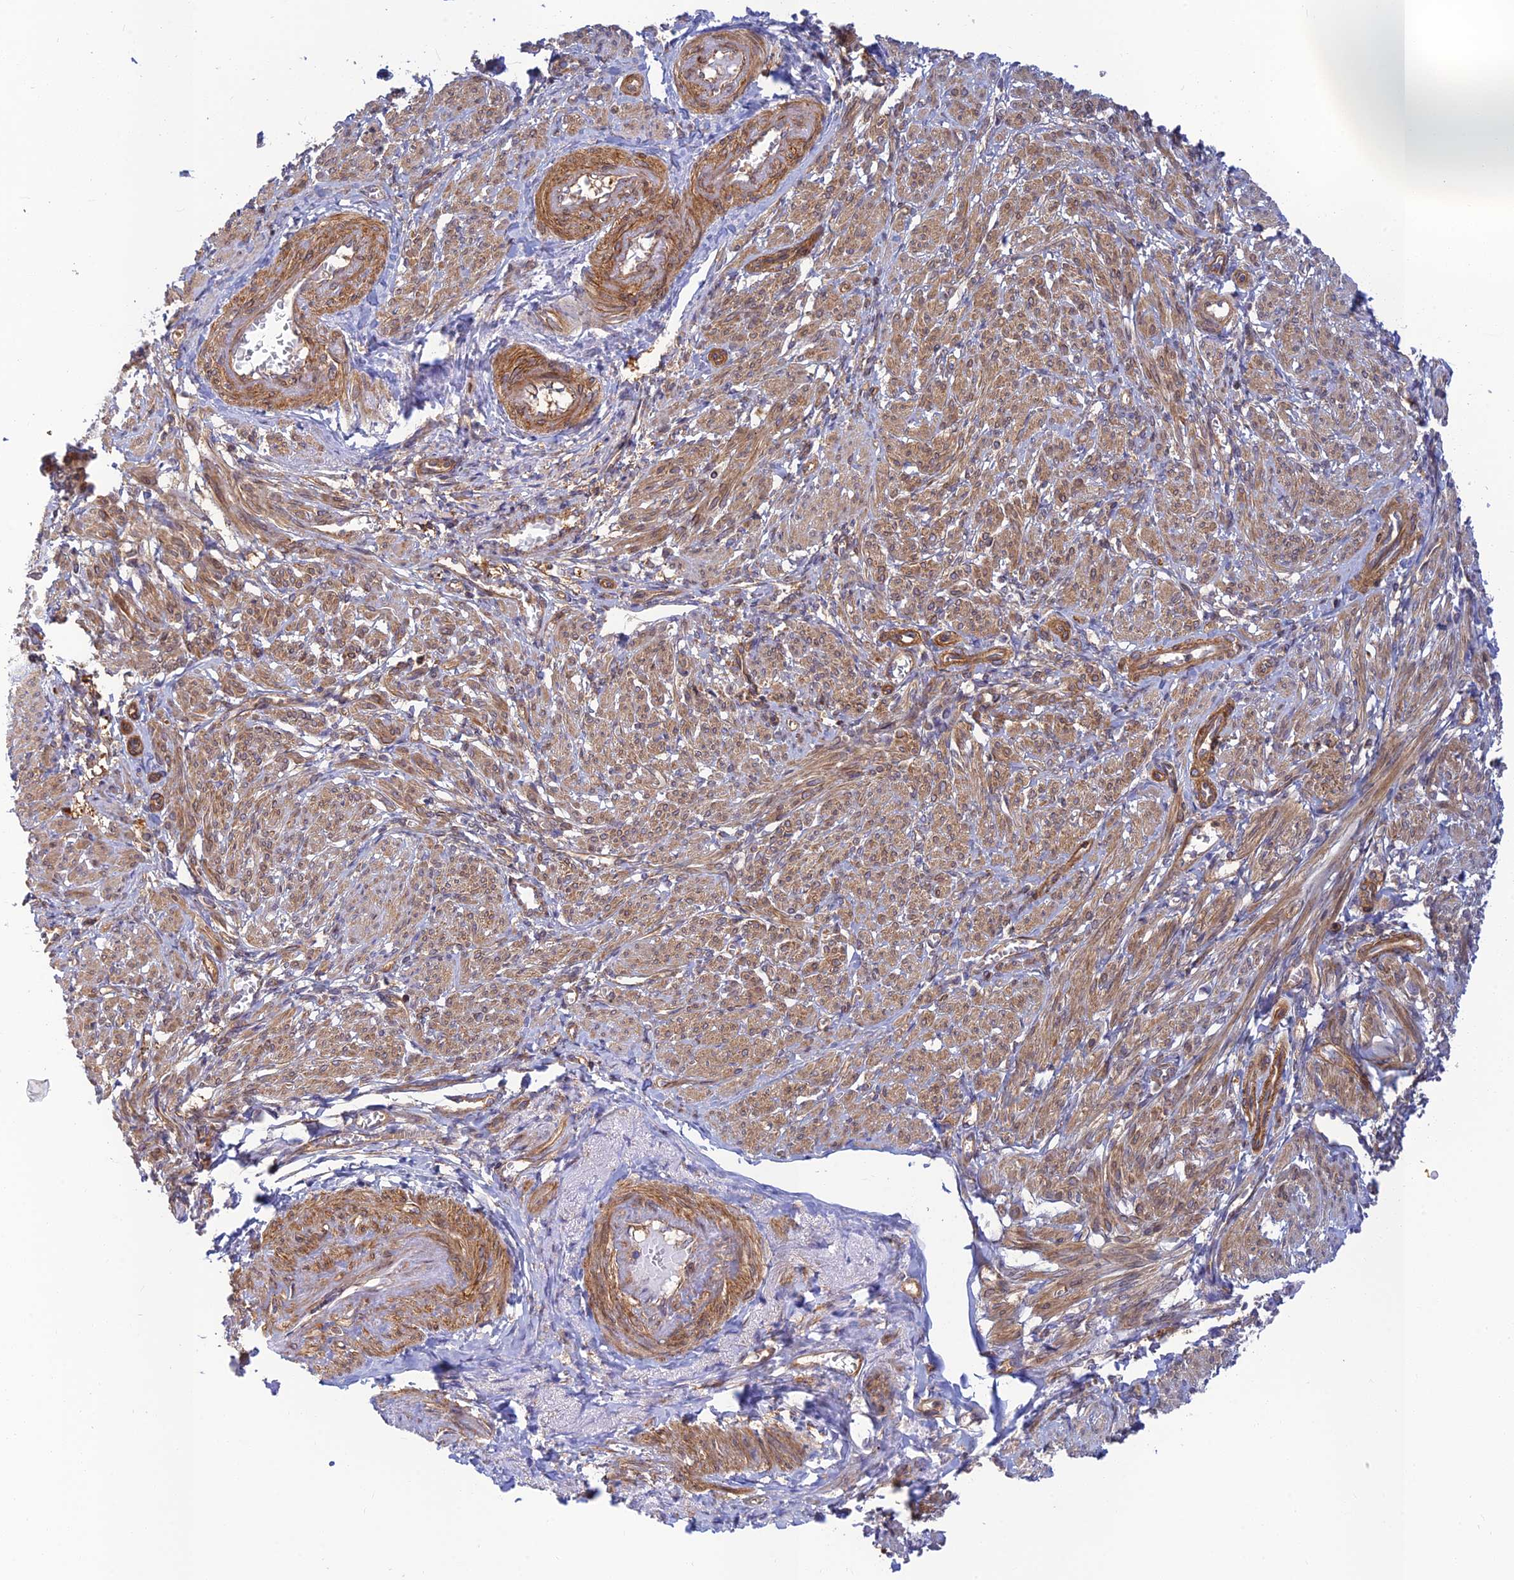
{"staining": {"intensity": "strong", "quantity": "25%-75%", "location": "cytoplasmic/membranous"}, "tissue": "smooth muscle", "cell_type": "Smooth muscle cells", "image_type": "normal", "snomed": [{"axis": "morphology", "description": "Normal tissue, NOS"}, {"axis": "topography", "description": "Smooth muscle"}], "caption": "Strong cytoplasmic/membranous protein staining is present in approximately 25%-75% of smooth muscle cells in smooth muscle. Immunohistochemistry stains the protein of interest in brown and the nuclei are stained blue.", "gene": "PPP1R12C", "patient": {"sex": "female", "age": 39}}